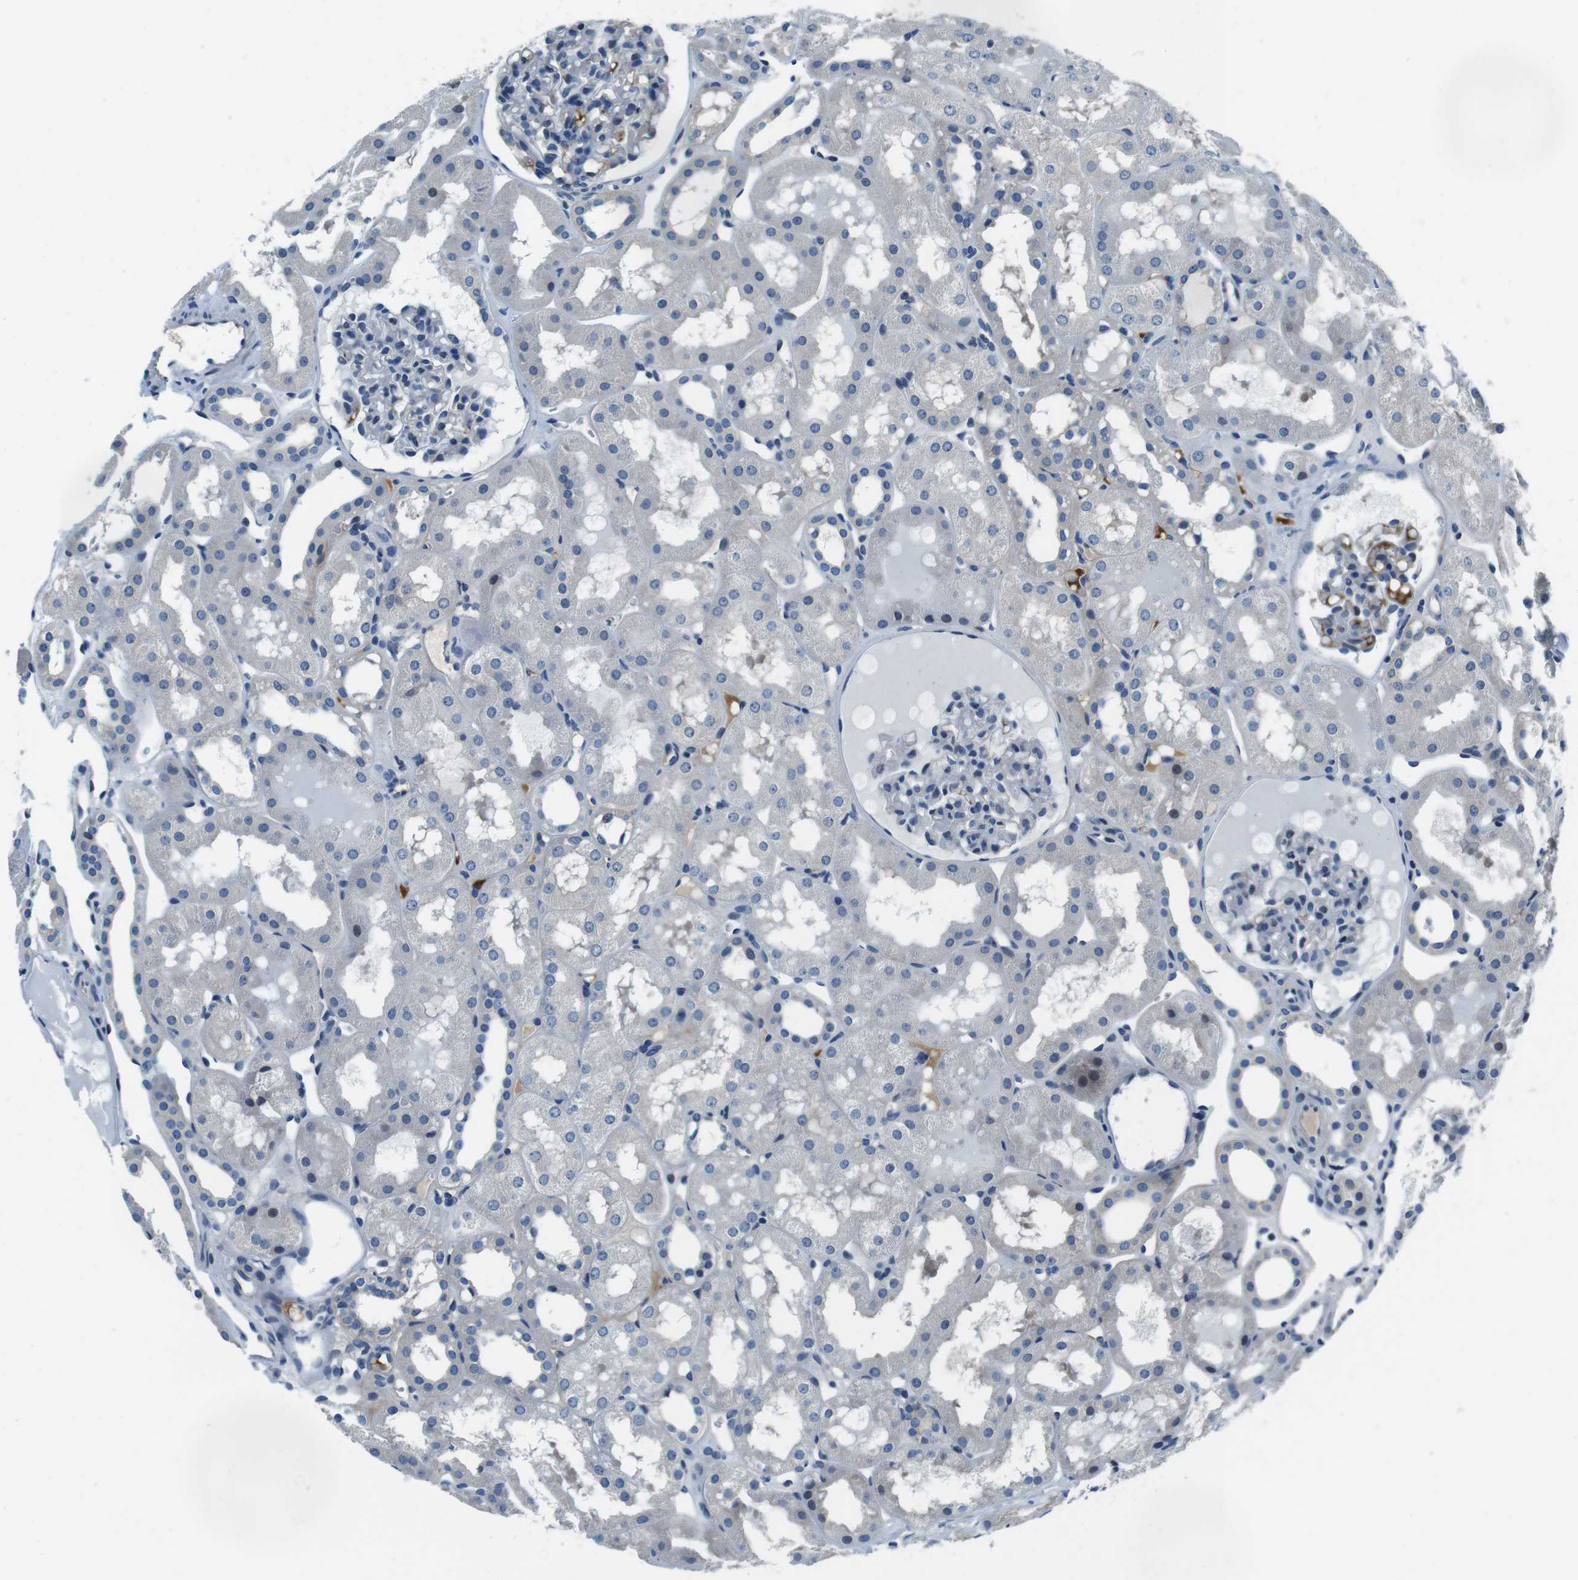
{"staining": {"intensity": "negative", "quantity": "none", "location": "none"}, "tissue": "kidney", "cell_type": "Cells in glomeruli", "image_type": "normal", "snomed": [{"axis": "morphology", "description": "Normal tissue, NOS"}, {"axis": "topography", "description": "Kidney"}, {"axis": "topography", "description": "Urinary bladder"}], "caption": "Immunohistochemistry (IHC) of unremarkable human kidney shows no staining in cells in glomeruli. (DAB IHC with hematoxylin counter stain).", "gene": "KCNJ5", "patient": {"sex": "male", "age": 16}}